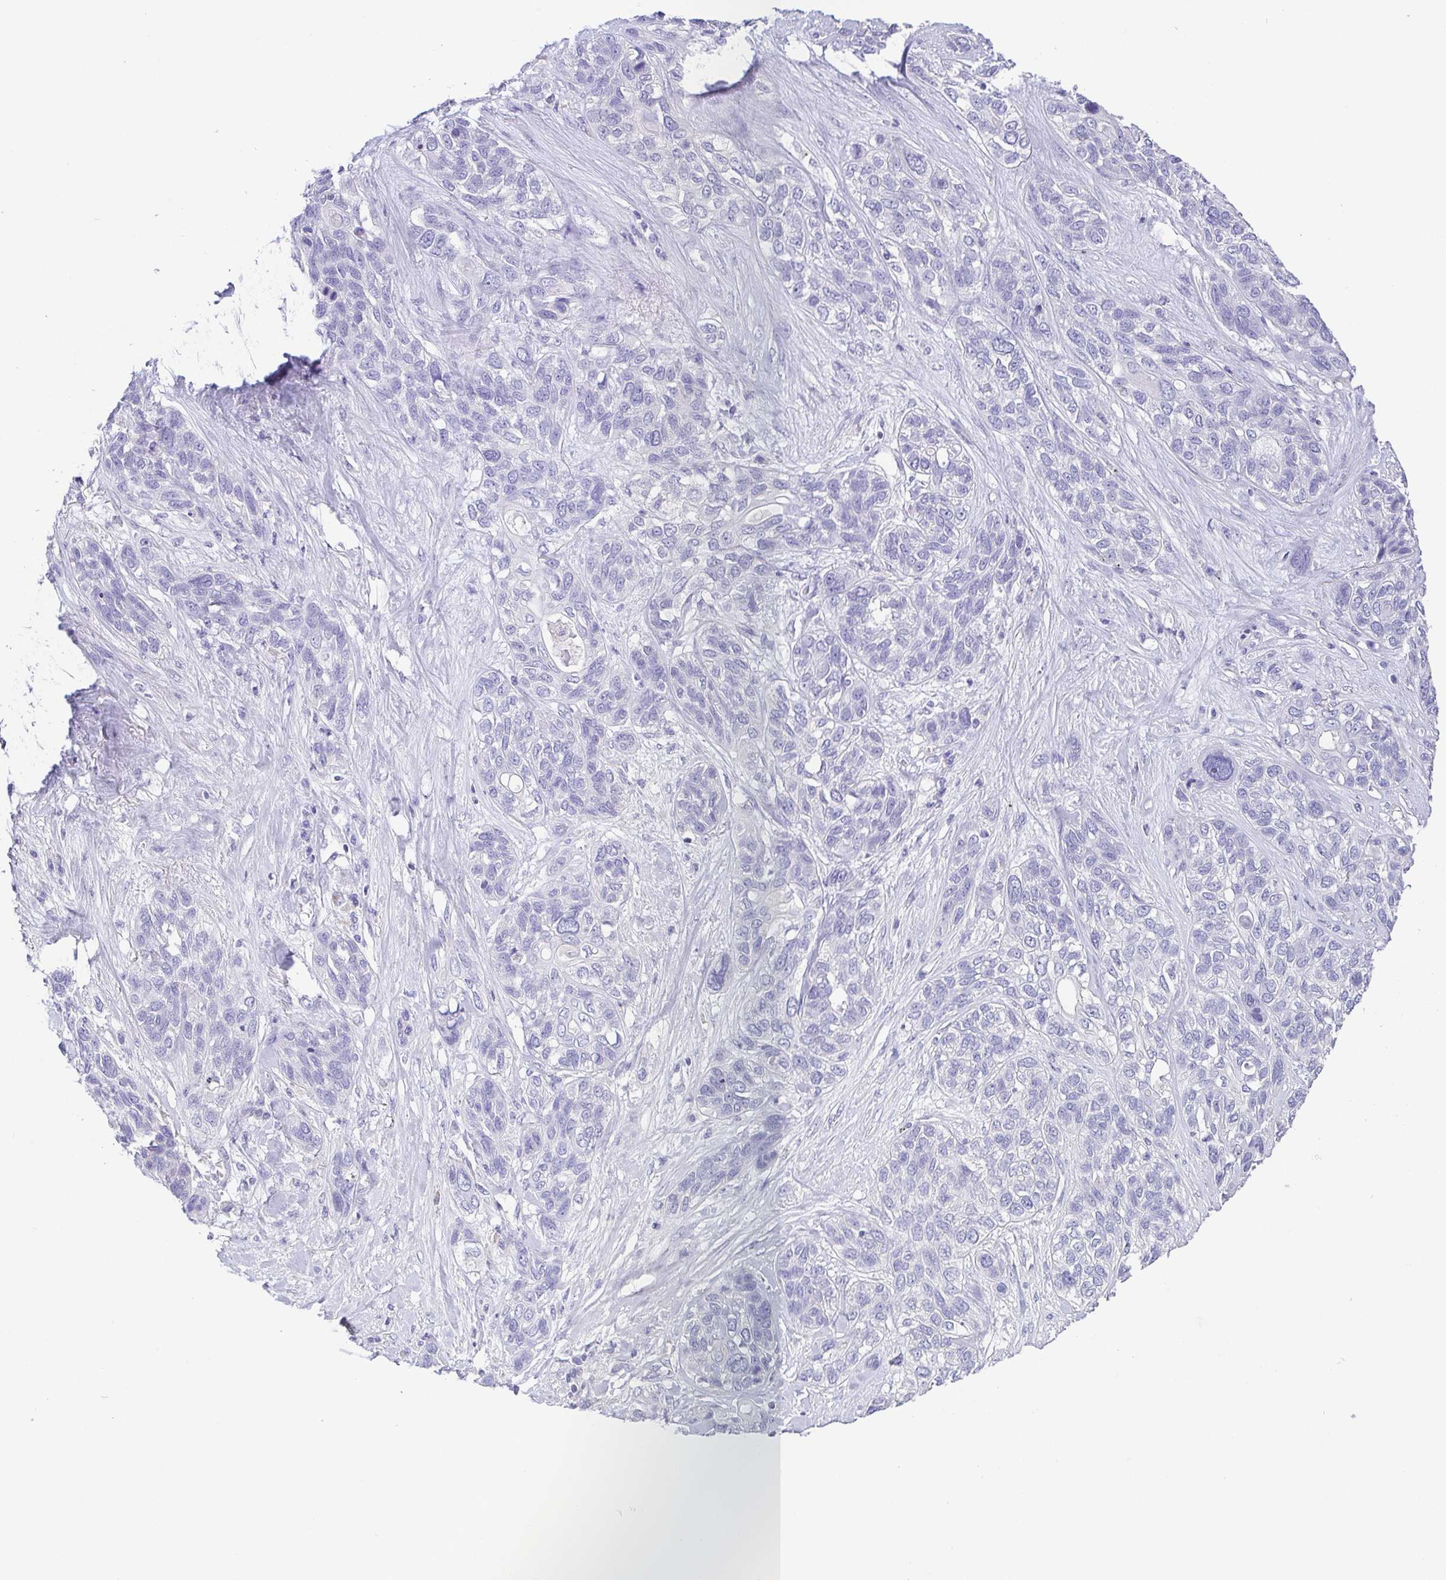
{"staining": {"intensity": "negative", "quantity": "none", "location": "none"}, "tissue": "lung cancer", "cell_type": "Tumor cells", "image_type": "cancer", "snomed": [{"axis": "morphology", "description": "Squamous cell carcinoma, NOS"}, {"axis": "topography", "description": "Lung"}], "caption": "There is no significant positivity in tumor cells of lung cancer. The staining was performed using DAB to visualize the protein expression in brown, while the nuclei were stained in blue with hematoxylin (Magnification: 20x).", "gene": "PKDREJ", "patient": {"sex": "female", "age": 70}}